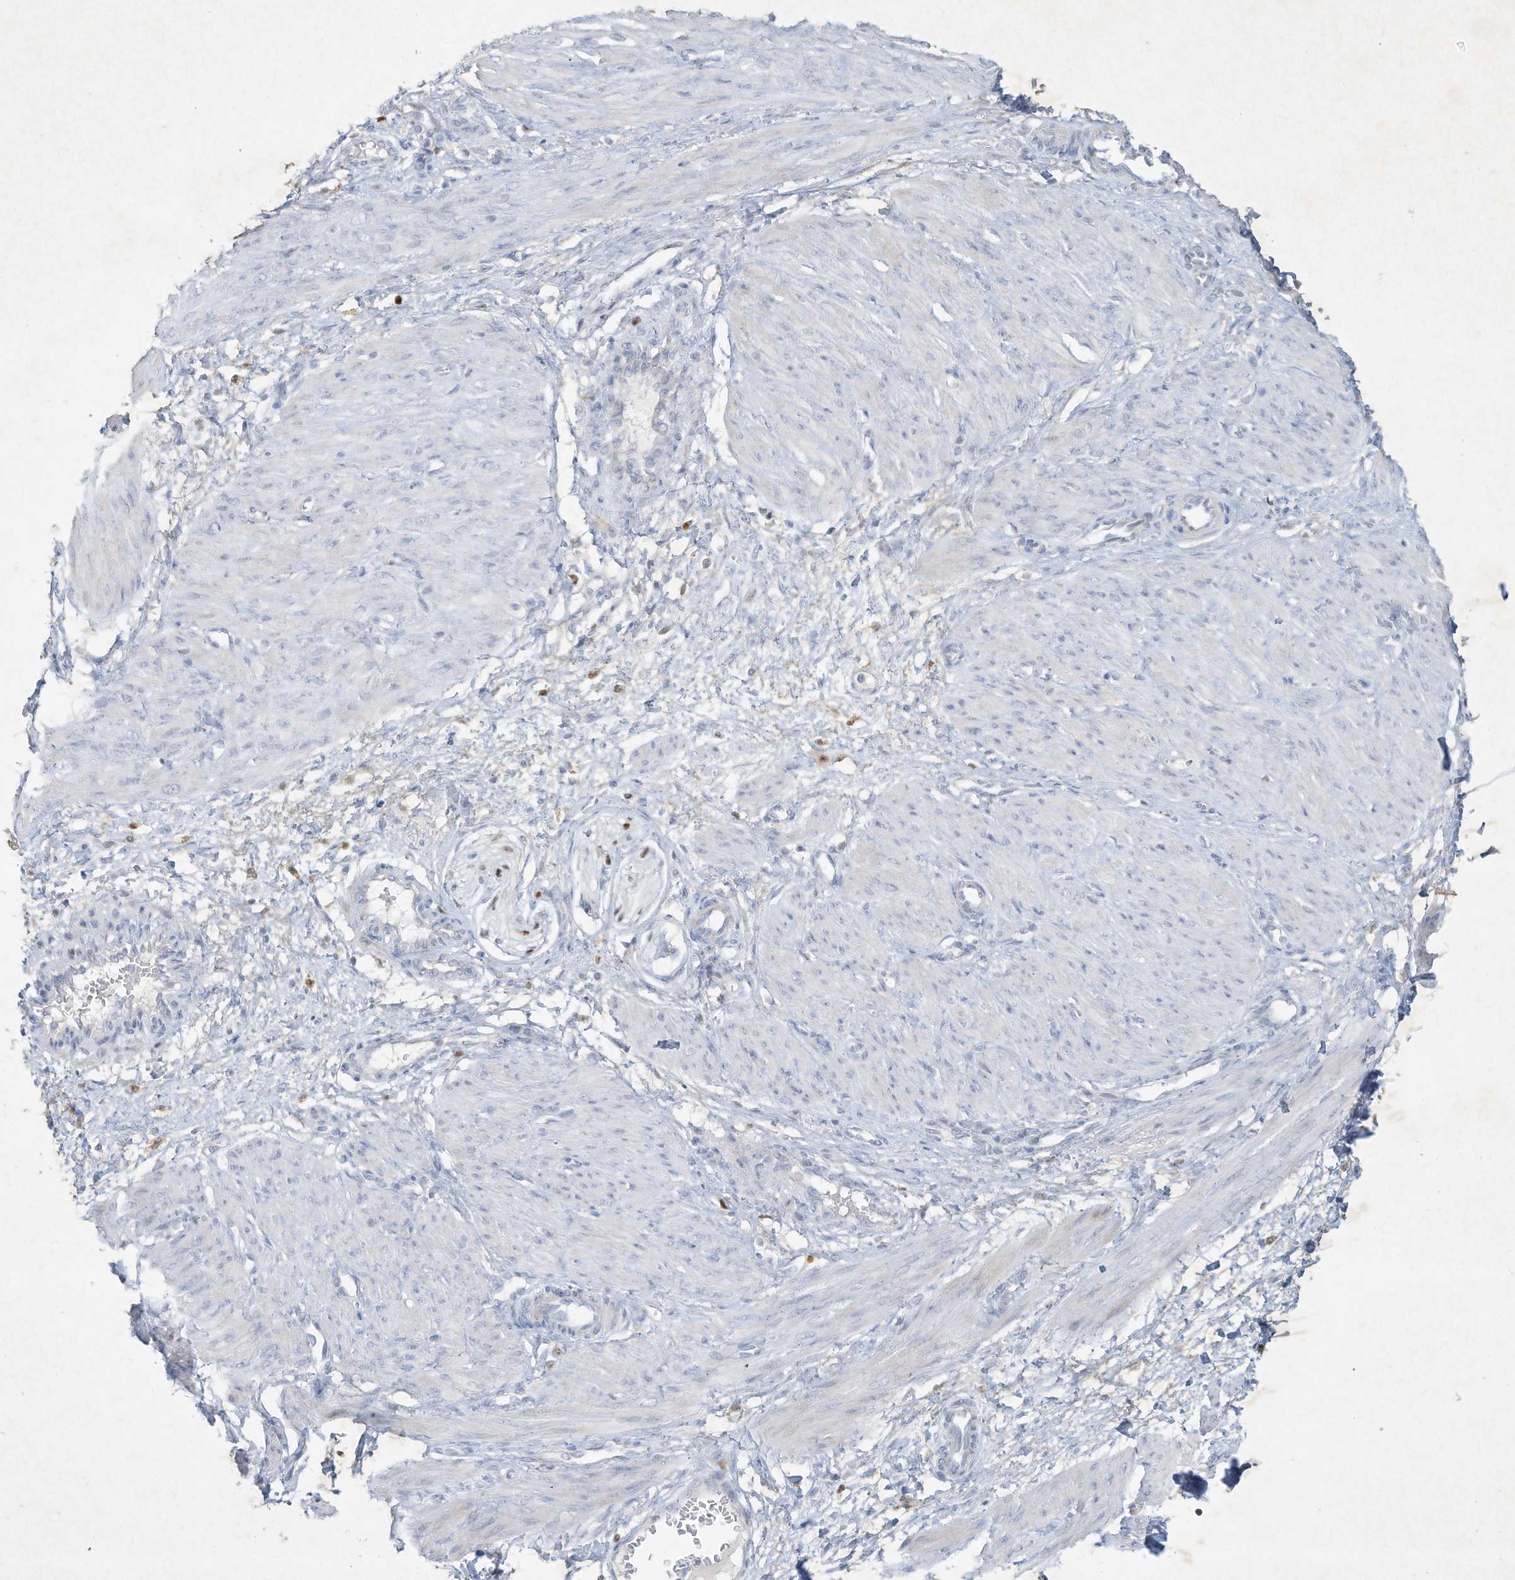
{"staining": {"intensity": "weak", "quantity": "<25%", "location": "cytoplasmic/membranous"}, "tissue": "smooth muscle", "cell_type": "Smooth muscle cells", "image_type": "normal", "snomed": [{"axis": "morphology", "description": "Normal tissue, NOS"}, {"axis": "topography", "description": "Endometrium"}], "caption": "An image of human smooth muscle is negative for staining in smooth muscle cells. (DAB immunohistochemistry (IHC) visualized using brightfield microscopy, high magnification).", "gene": "TUBE1", "patient": {"sex": "female", "age": 33}}